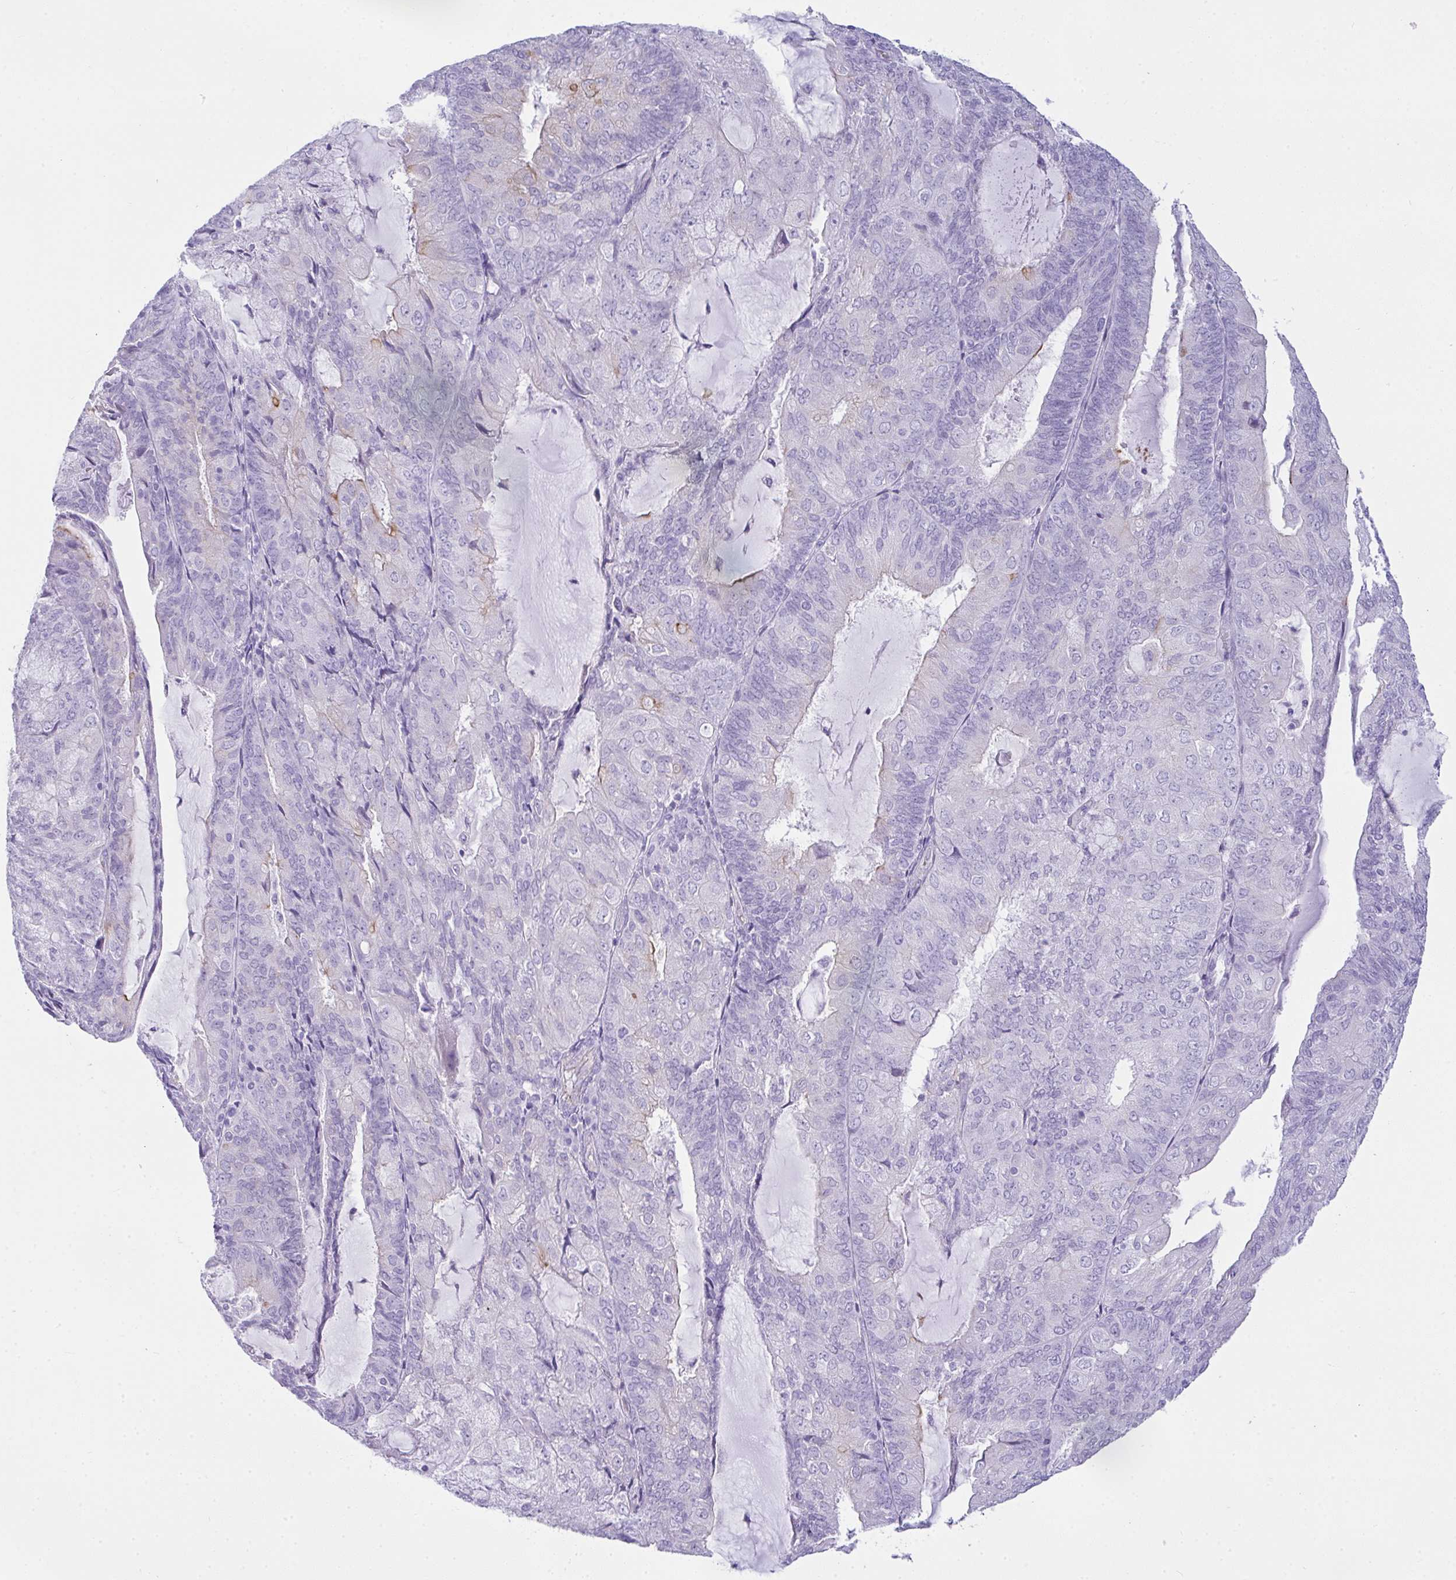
{"staining": {"intensity": "negative", "quantity": "none", "location": "none"}, "tissue": "endometrial cancer", "cell_type": "Tumor cells", "image_type": "cancer", "snomed": [{"axis": "morphology", "description": "Adenocarcinoma, NOS"}, {"axis": "topography", "description": "Endometrium"}], "caption": "This is a micrograph of IHC staining of endometrial cancer (adenocarcinoma), which shows no staining in tumor cells.", "gene": "RASL10A", "patient": {"sex": "female", "age": 81}}